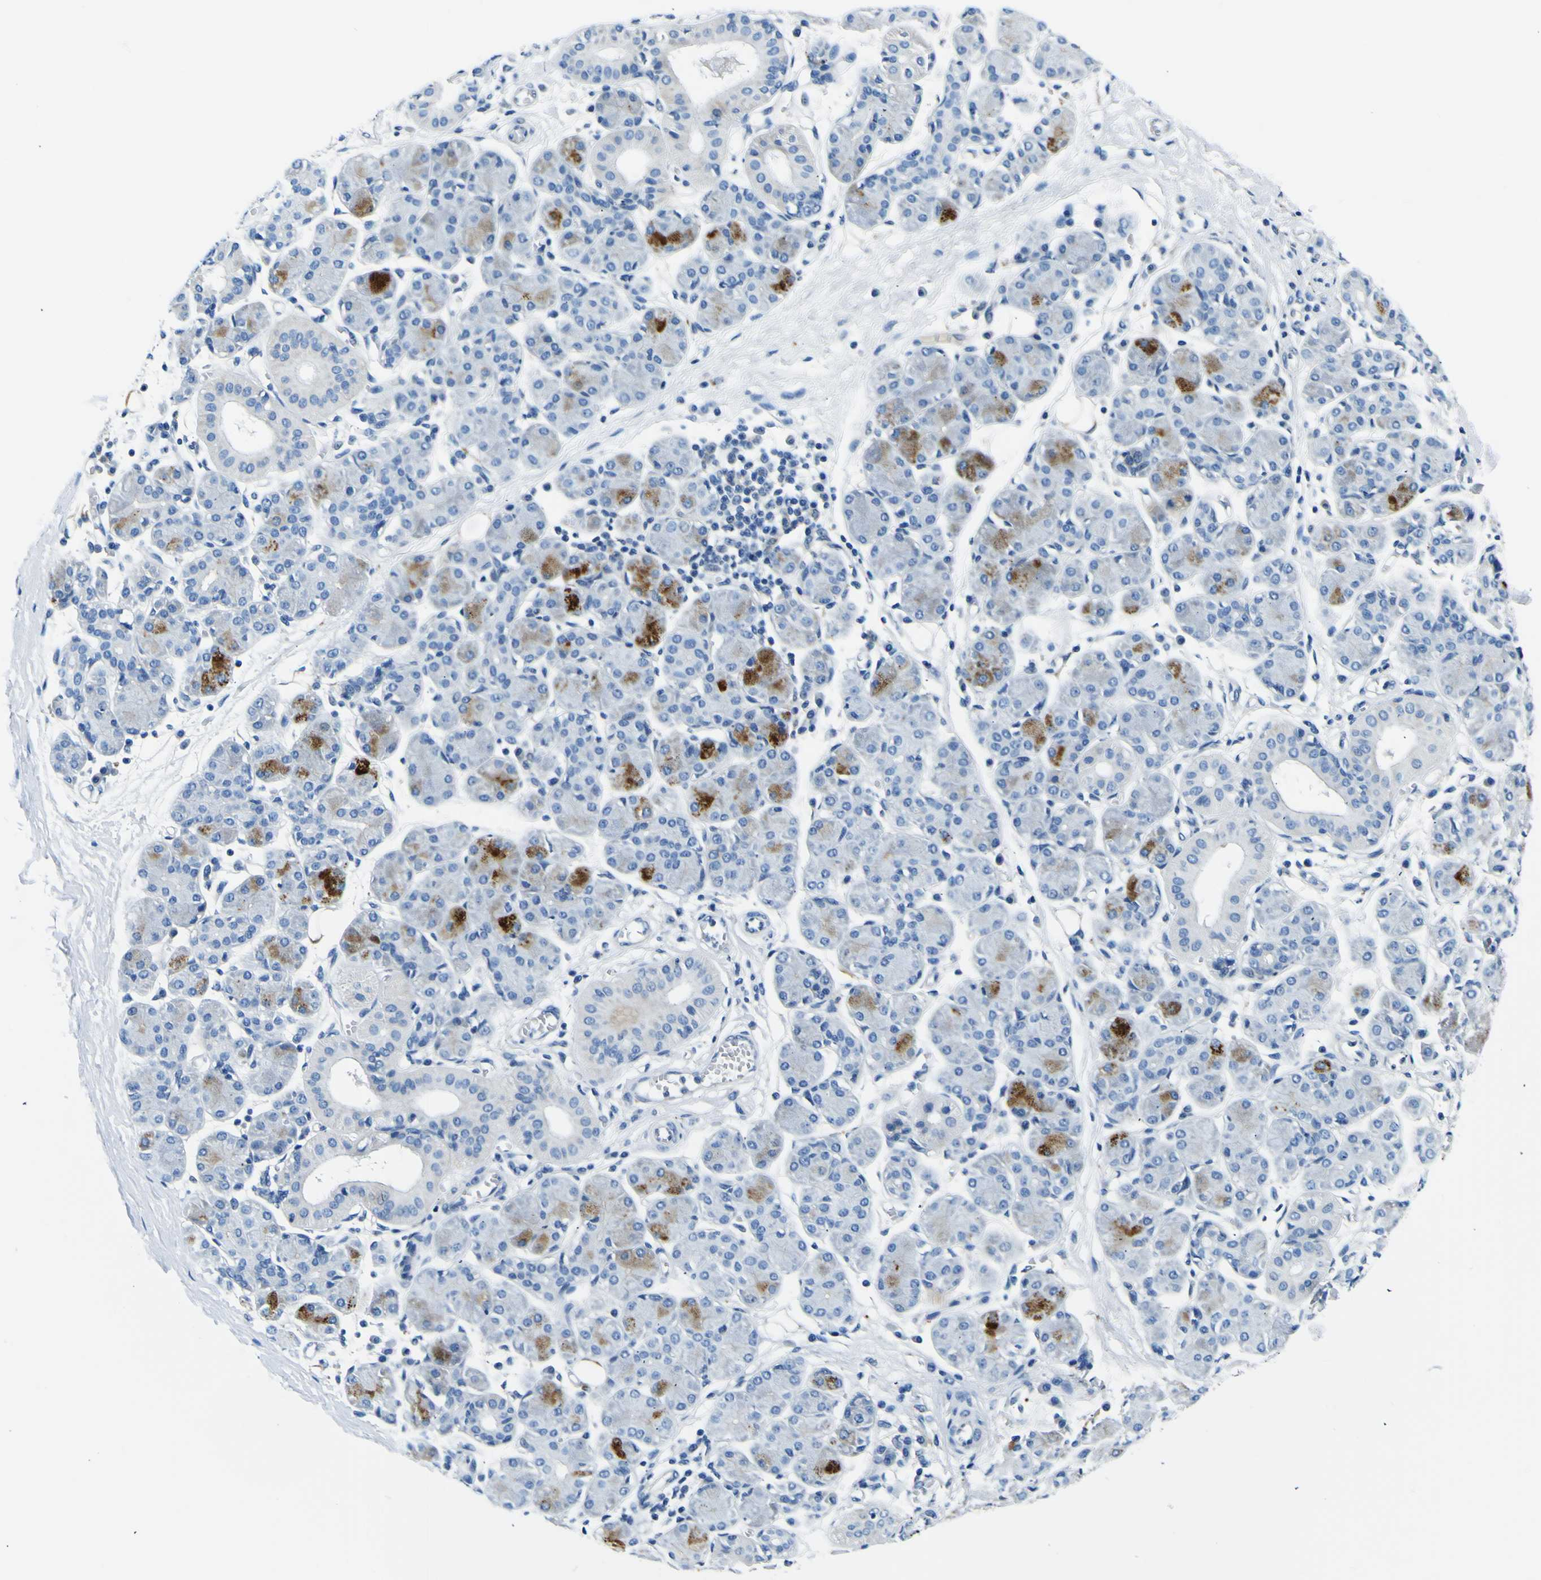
{"staining": {"intensity": "strong", "quantity": "<25%", "location": "cytoplasmic/membranous"}, "tissue": "salivary gland", "cell_type": "Glandular cells", "image_type": "normal", "snomed": [{"axis": "morphology", "description": "Normal tissue, NOS"}, {"axis": "morphology", "description": "Inflammation, NOS"}, {"axis": "topography", "description": "Lymph node"}, {"axis": "topography", "description": "Salivary gland"}], "caption": "A photomicrograph of human salivary gland stained for a protein reveals strong cytoplasmic/membranous brown staining in glandular cells. (Stains: DAB in brown, nuclei in blue, Microscopy: brightfield microscopy at high magnification).", "gene": "ADGRA2", "patient": {"sex": "male", "age": 3}}